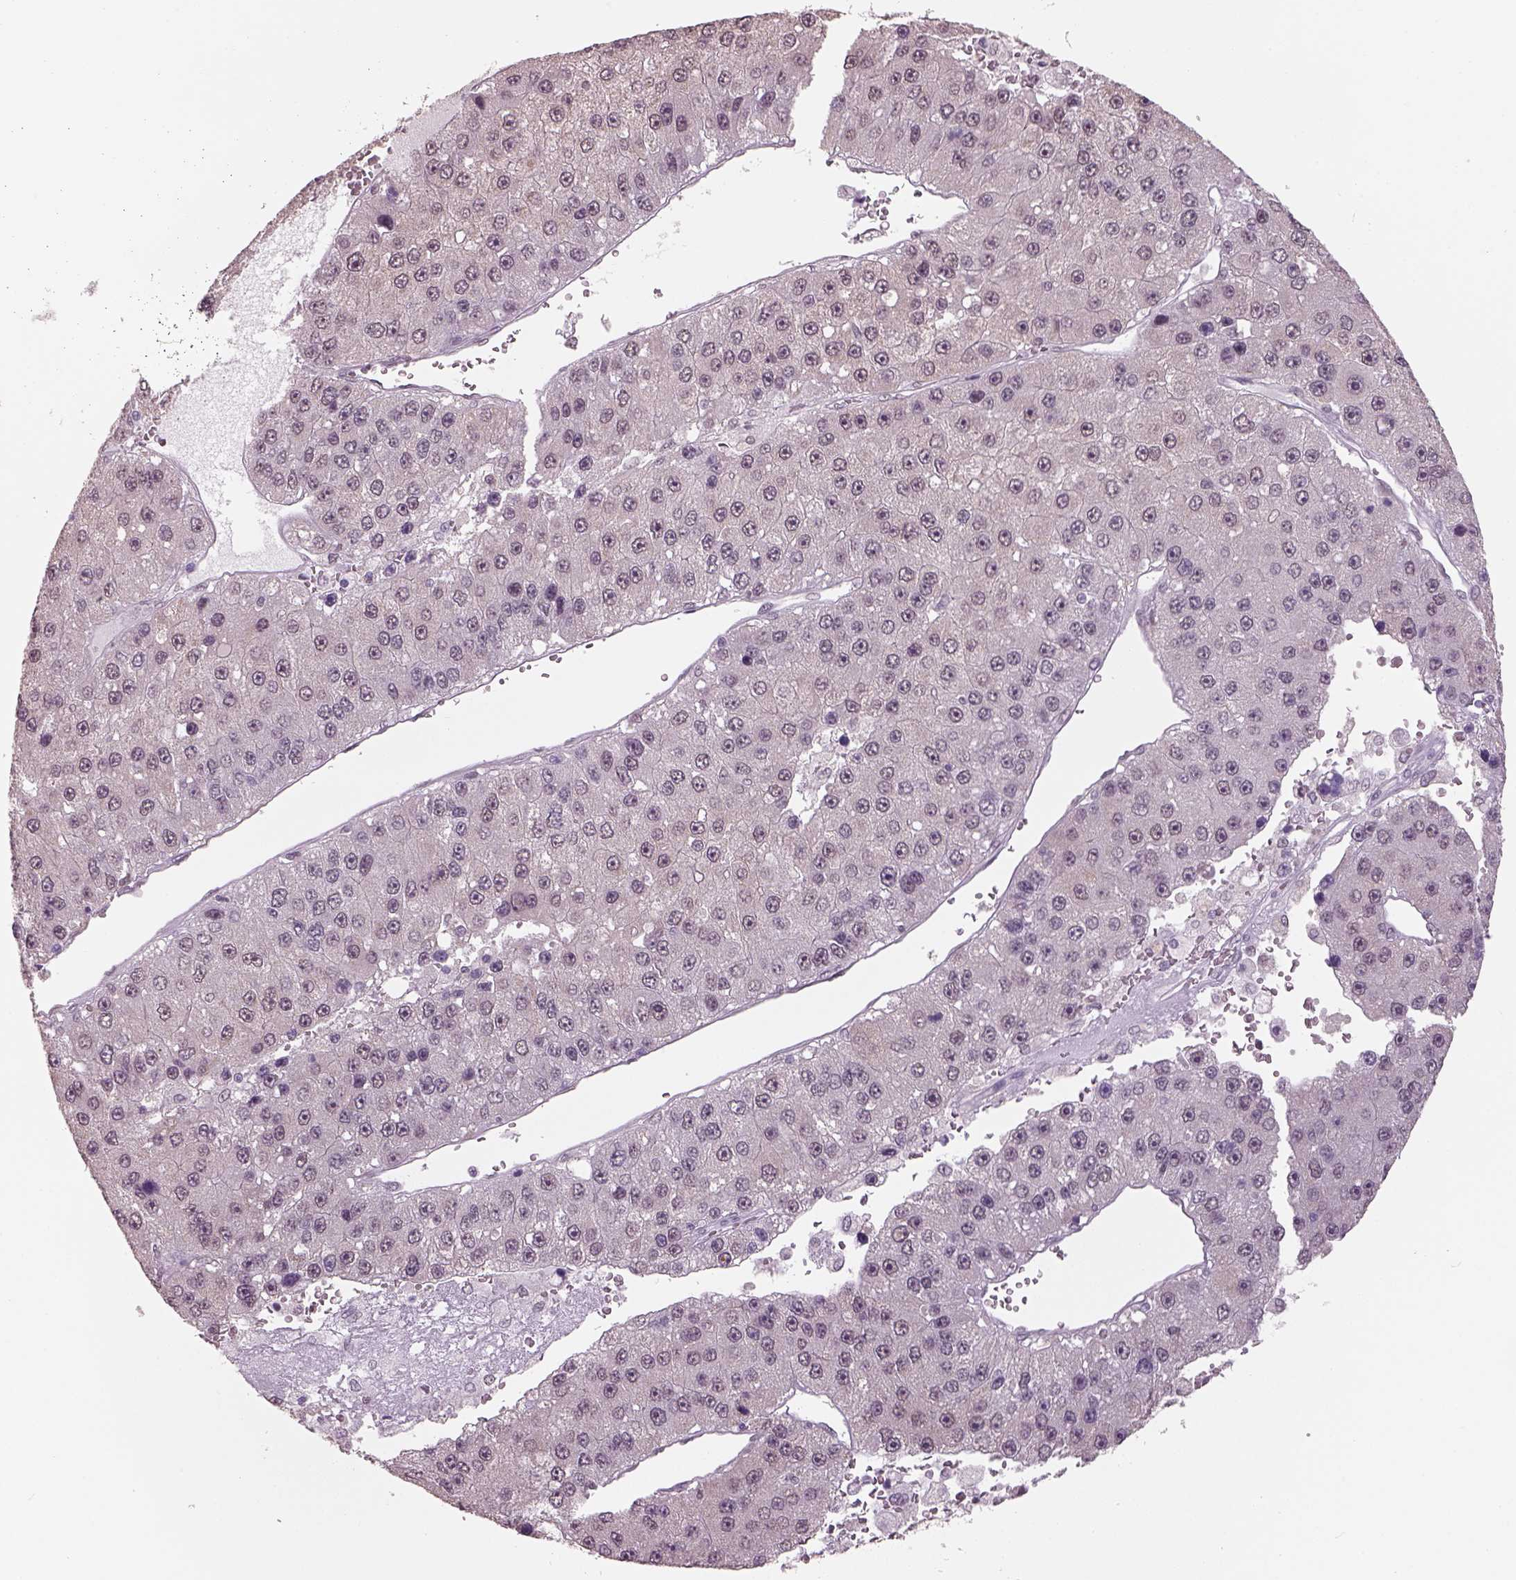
{"staining": {"intensity": "negative", "quantity": "none", "location": "none"}, "tissue": "liver cancer", "cell_type": "Tumor cells", "image_type": "cancer", "snomed": [{"axis": "morphology", "description": "Carcinoma, Hepatocellular, NOS"}, {"axis": "topography", "description": "Liver"}], "caption": "DAB immunohistochemical staining of liver cancer displays no significant staining in tumor cells.", "gene": "NAT8", "patient": {"sex": "female", "age": 73}}